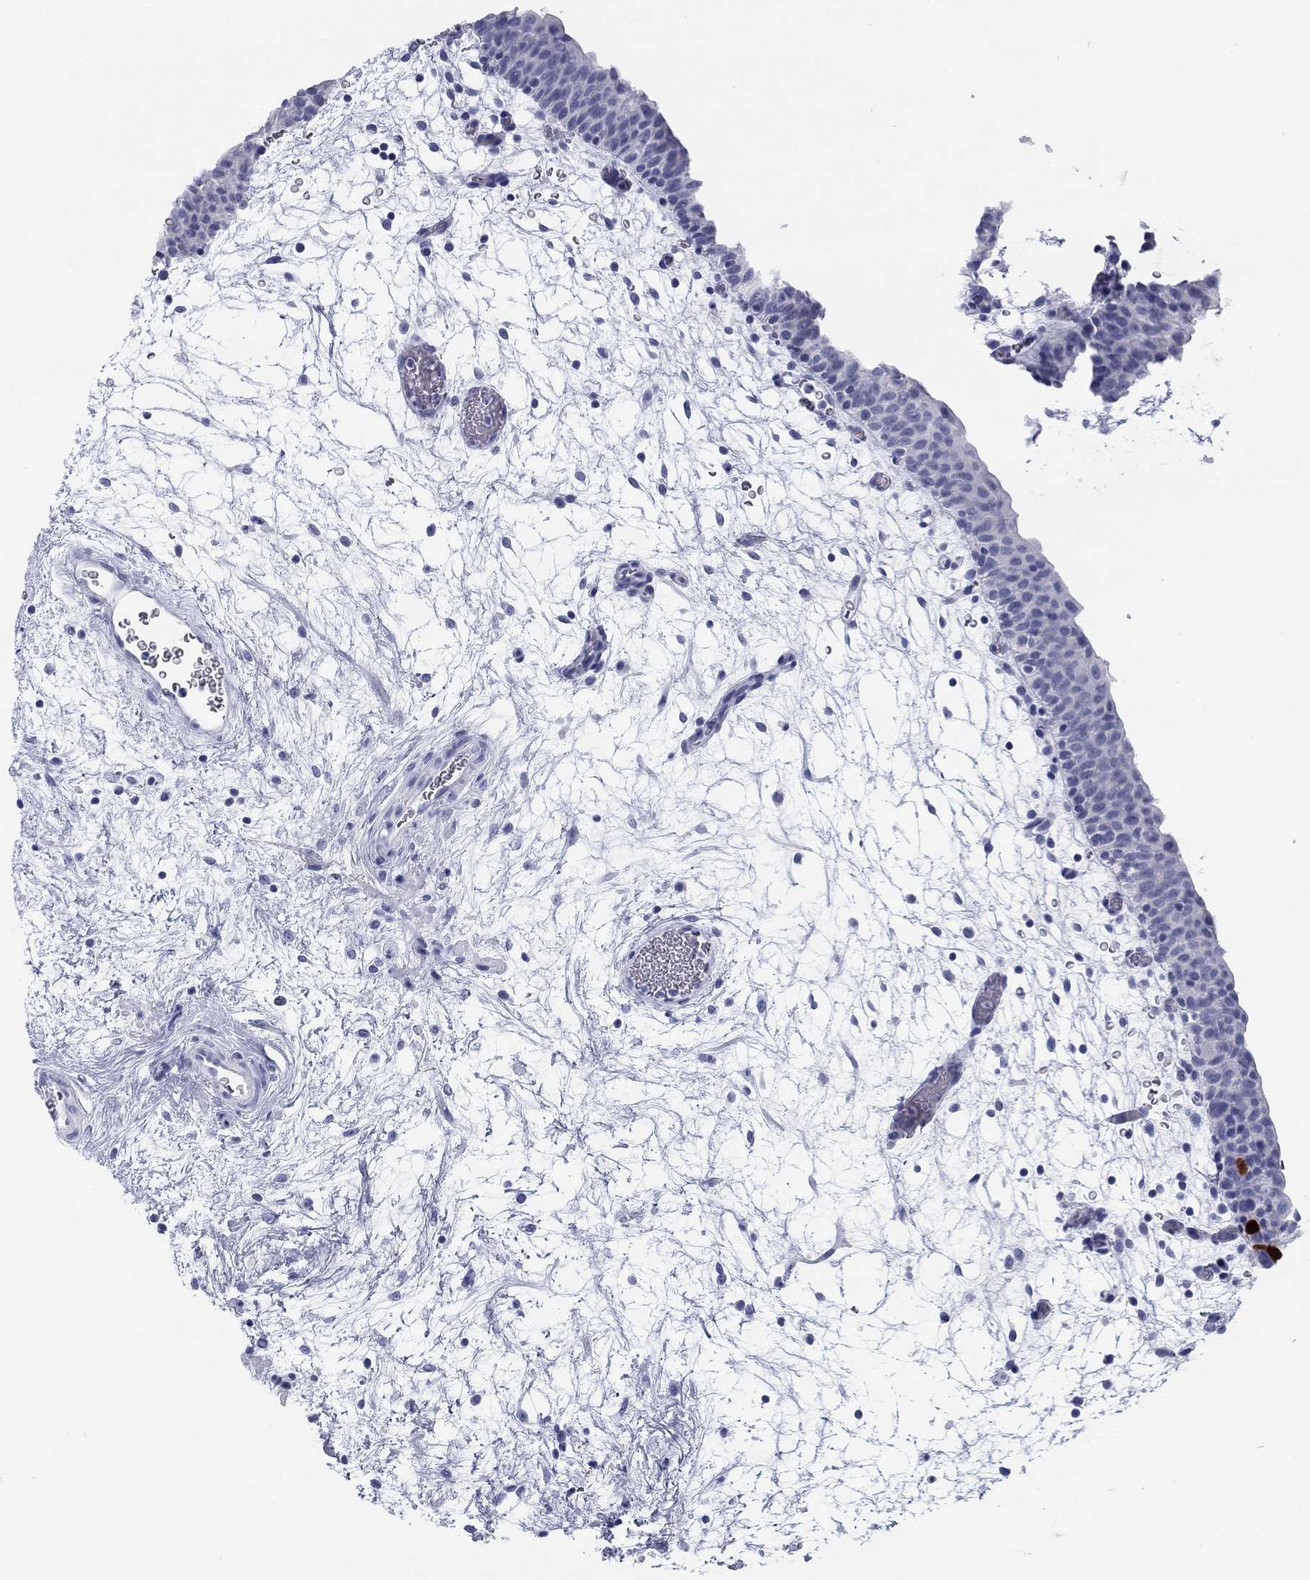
{"staining": {"intensity": "negative", "quantity": "none", "location": "none"}, "tissue": "urinary bladder", "cell_type": "Urothelial cells", "image_type": "normal", "snomed": [{"axis": "morphology", "description": "Normal tissue, NOS"}, {"axis": "topography", "description": "Urinary bladder"}], "caption": "Urinary bladder was stained to show a protein in brown. There is no significant staining in urothelial cells. (DAB immunohistochemistry, high magnification).", "gene": "CALB1", "patient": {"sex": "male", "age": 37}}